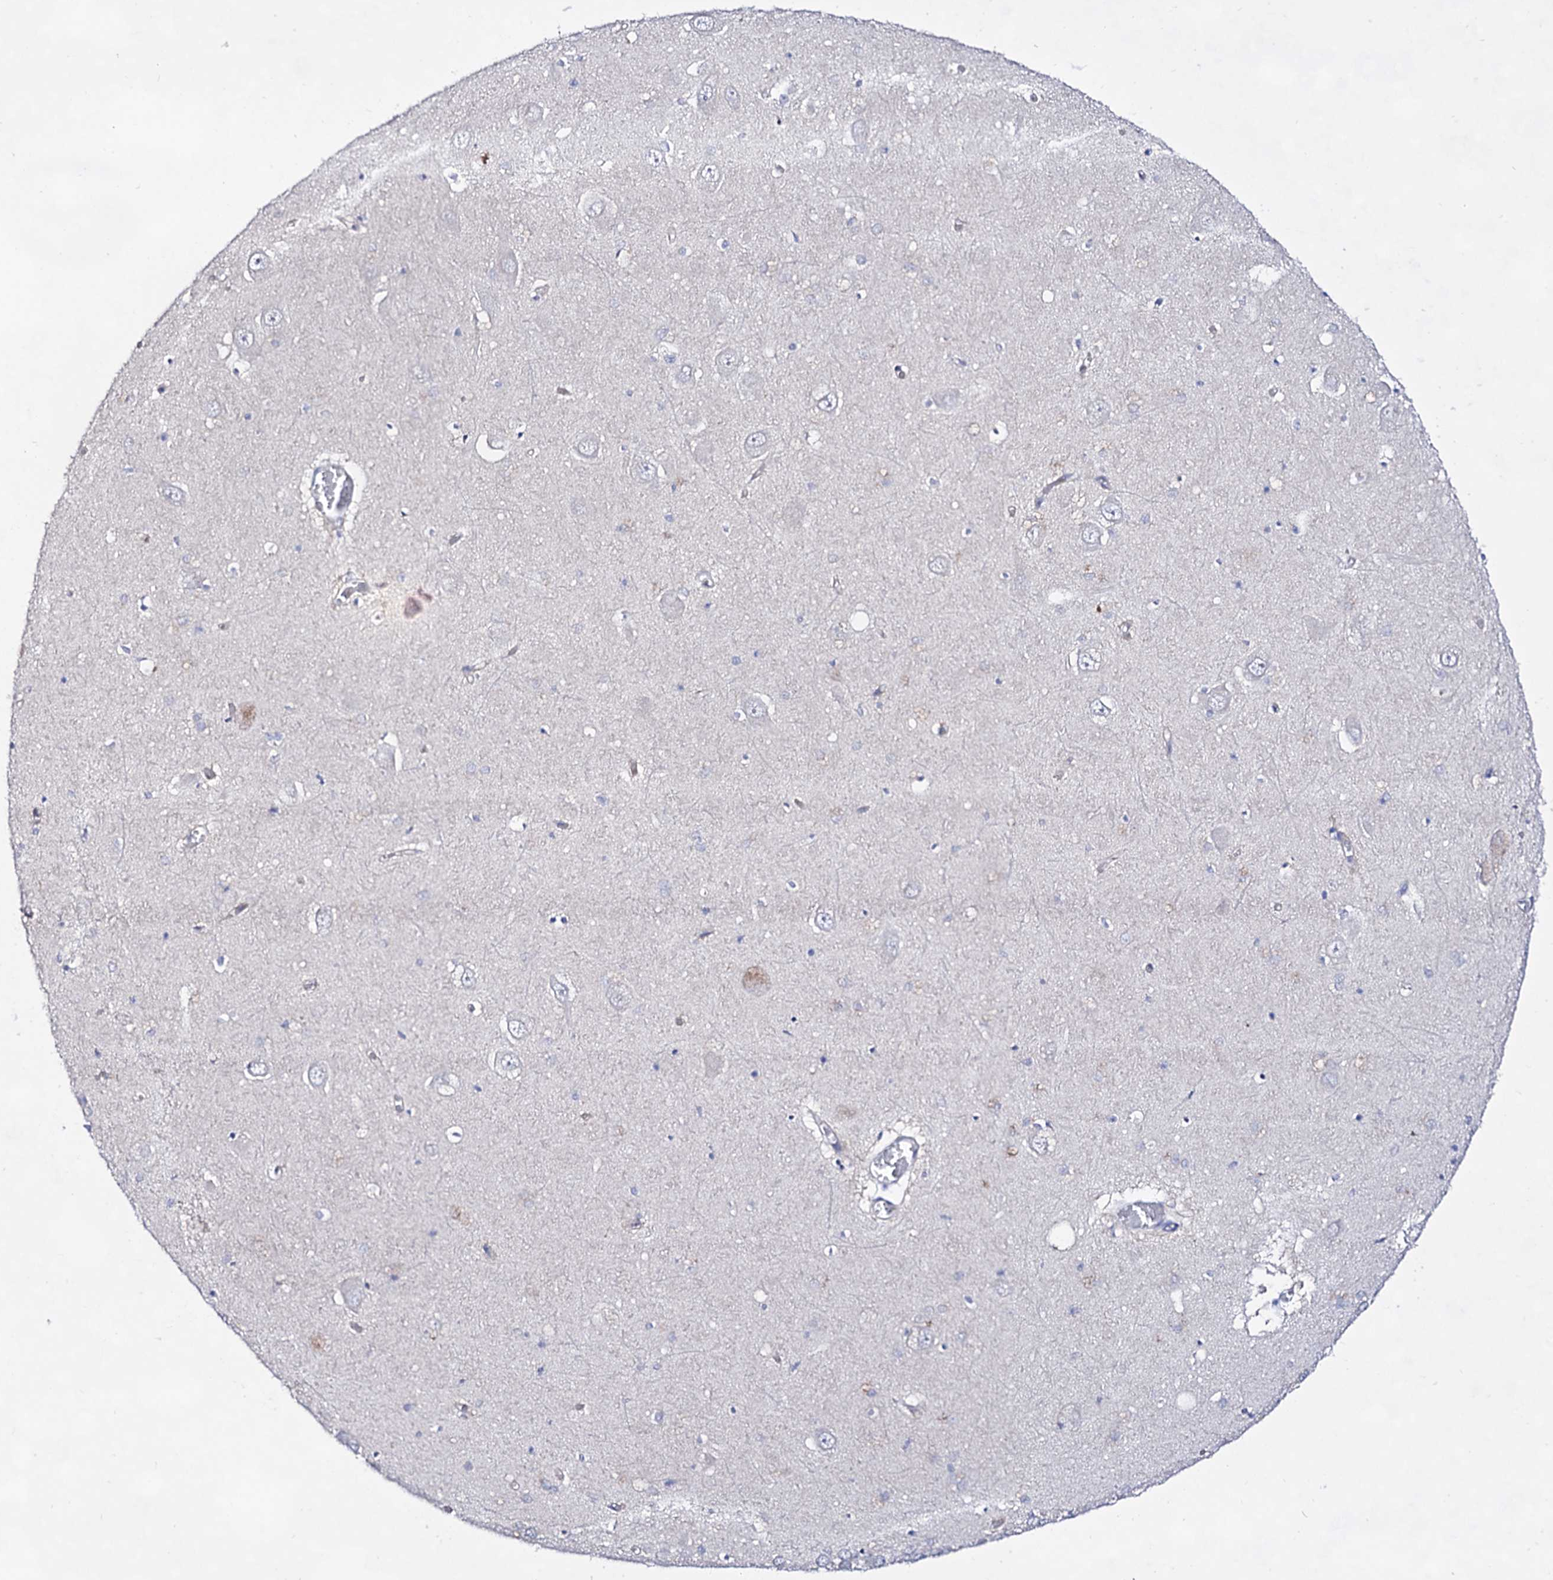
{"staining": {"intensity": "negative", "quantity": "none", "location": "none"}, "tissue": "hippocampus", "cell_type": "Glial cells", "image_type": "normal", "snomed": [{"axis": "morphology", "description": "Normal tissue, NOS"}, {"axis": "topography", "description": "Hippocampus"}], "caption": "This is a histopathology image of IHC staining of normal hippocampus, which shows no positivity in glial cells. Brightfield microscopy of IHC stained with DAB (brown) and hematoxylin (blue), captured at high magnification.", "gene": "PLIN1", "patient": {"sex": "male", "age": 70}}